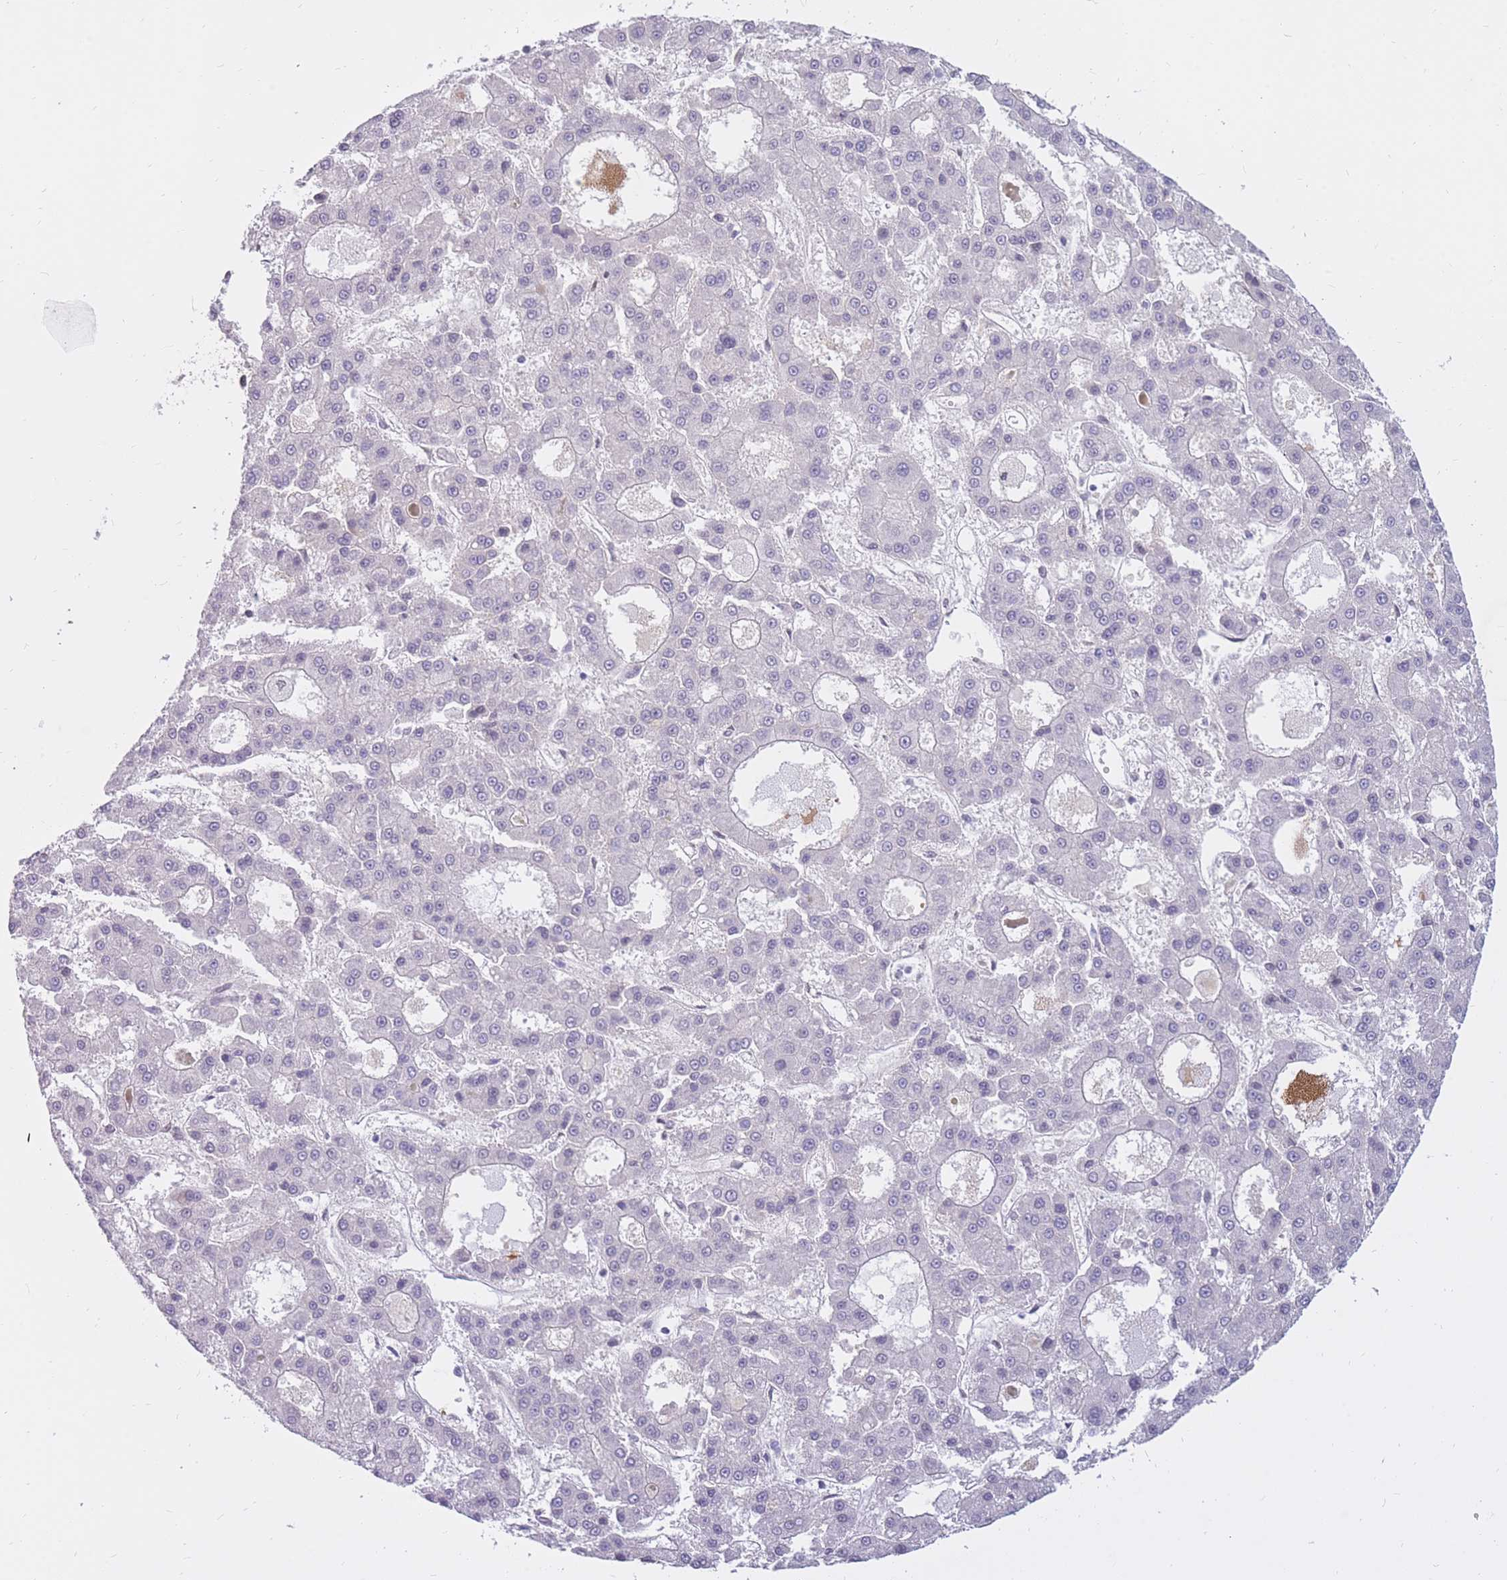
{"staining": {"intensity": "negative", "quantity": "none", "location": "none"}, "tissue": "liver cancer", "cell_type": "Tumor cells", "image_type": "cancer", "snomed": [{"axis": "morphology", "description": "Carcinoma, Hepatocellular, NOS"}, {"axis": "topography", "description": "Liver"}], "caption": "Immunohistochemistry (IHC) histopathology image of human liver cancer stained for a protein (brown), which shows no expression in tumor cells.", "gene": "HOOK2", "patient": {"sex": "male", "age": 70}}